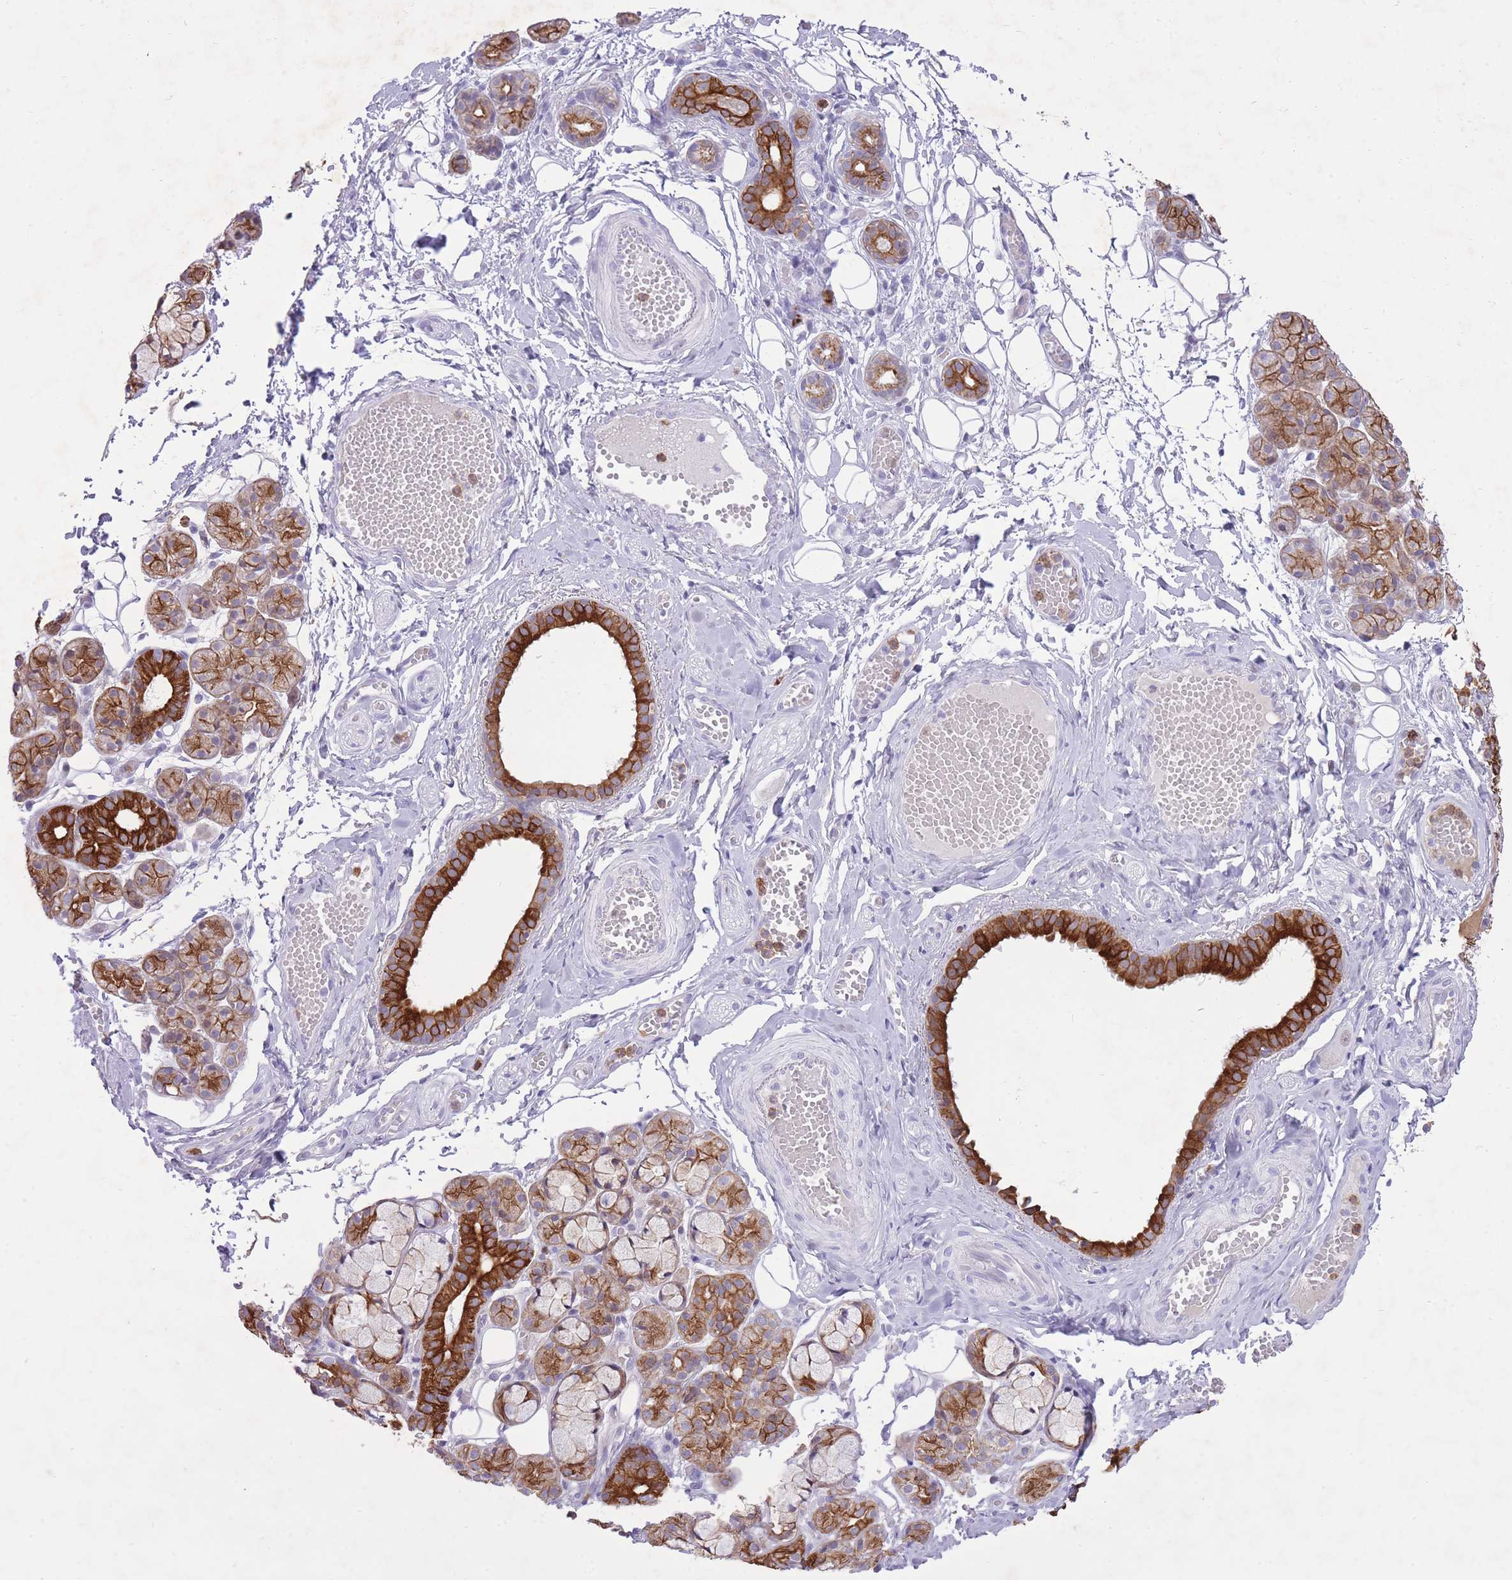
{"staining": {"intensity": "strong", "quantity": "25%-75%", "location": "cytoplasmic/membranous"}, "tissue": "salivary gland", "cell_type": "Glandular cells", "image_type": "normal", "snomed": [{"axis": "morphology", "description": "Normal tissue, NOS"}, {"axis": "topography", "description": "Salivary gland"}], "caption": "IHC histopathology image of normal human salivary gland stained for a protein (brown), which exhibits high levels of strong cytoplasmic/membranous positivity in approximately 25%-75% of glandular cells.", "gene": "MEIS3", "patient": {"sex": "male", "age": 63}}